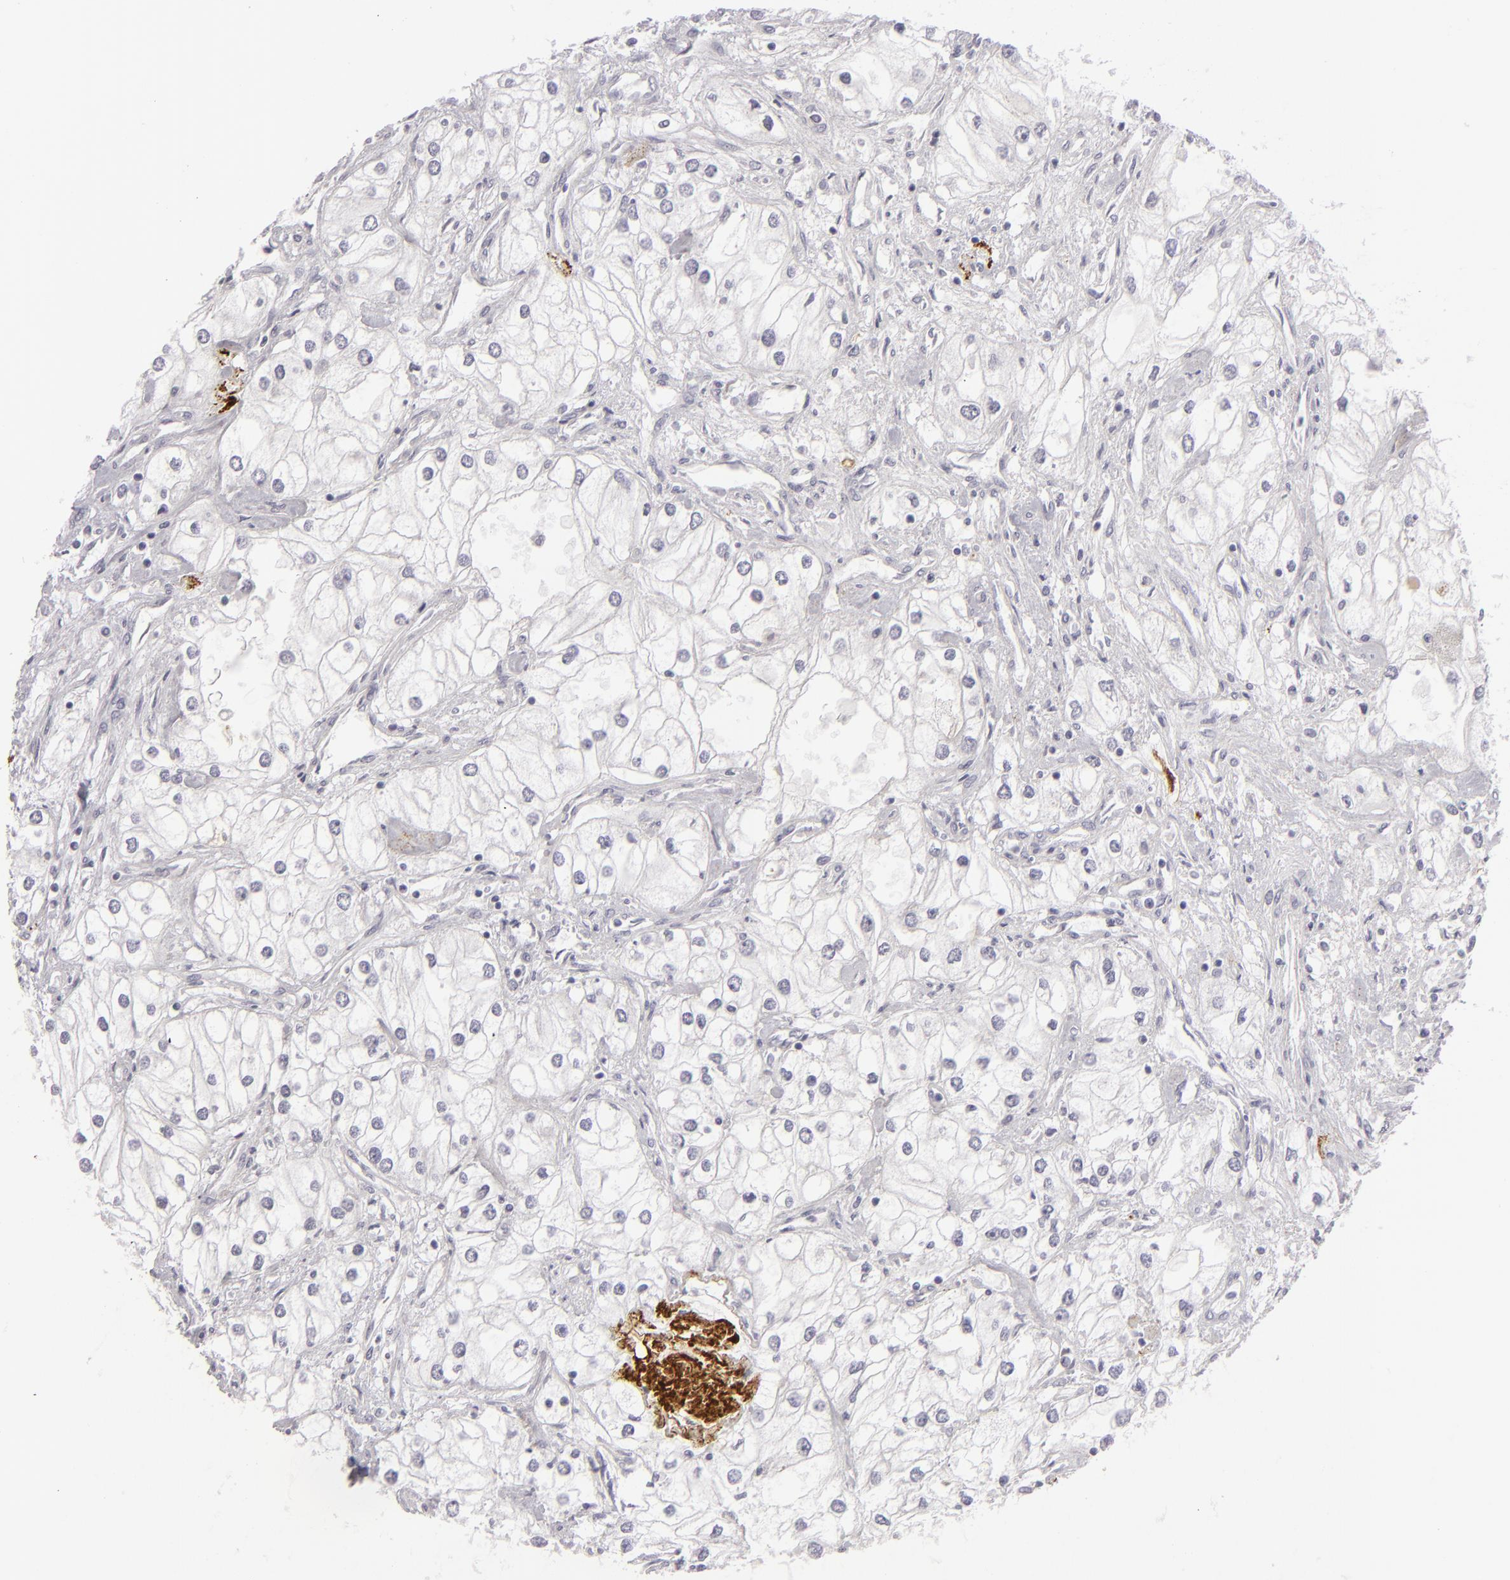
{"staining": {"intensity": "negative", "quantity": "none", "location": "none"}, "tissue": "renal cancer", "cell_type": "Tumor cells", "image_type": "cancer", "snomed": [{"axis": "morphology", "description": "Adenocarcinoma, NOS"}, {"axis": "topography", "description": "Kidney"}], "caption": "High power microscopy image of an immunohistochemistry (IHC) histopathology image of adenocarcinoma (renal), revealing no significant expression in tumor cells.", "gene": "C9", "patient": {"sex": "male", "age": 57}}